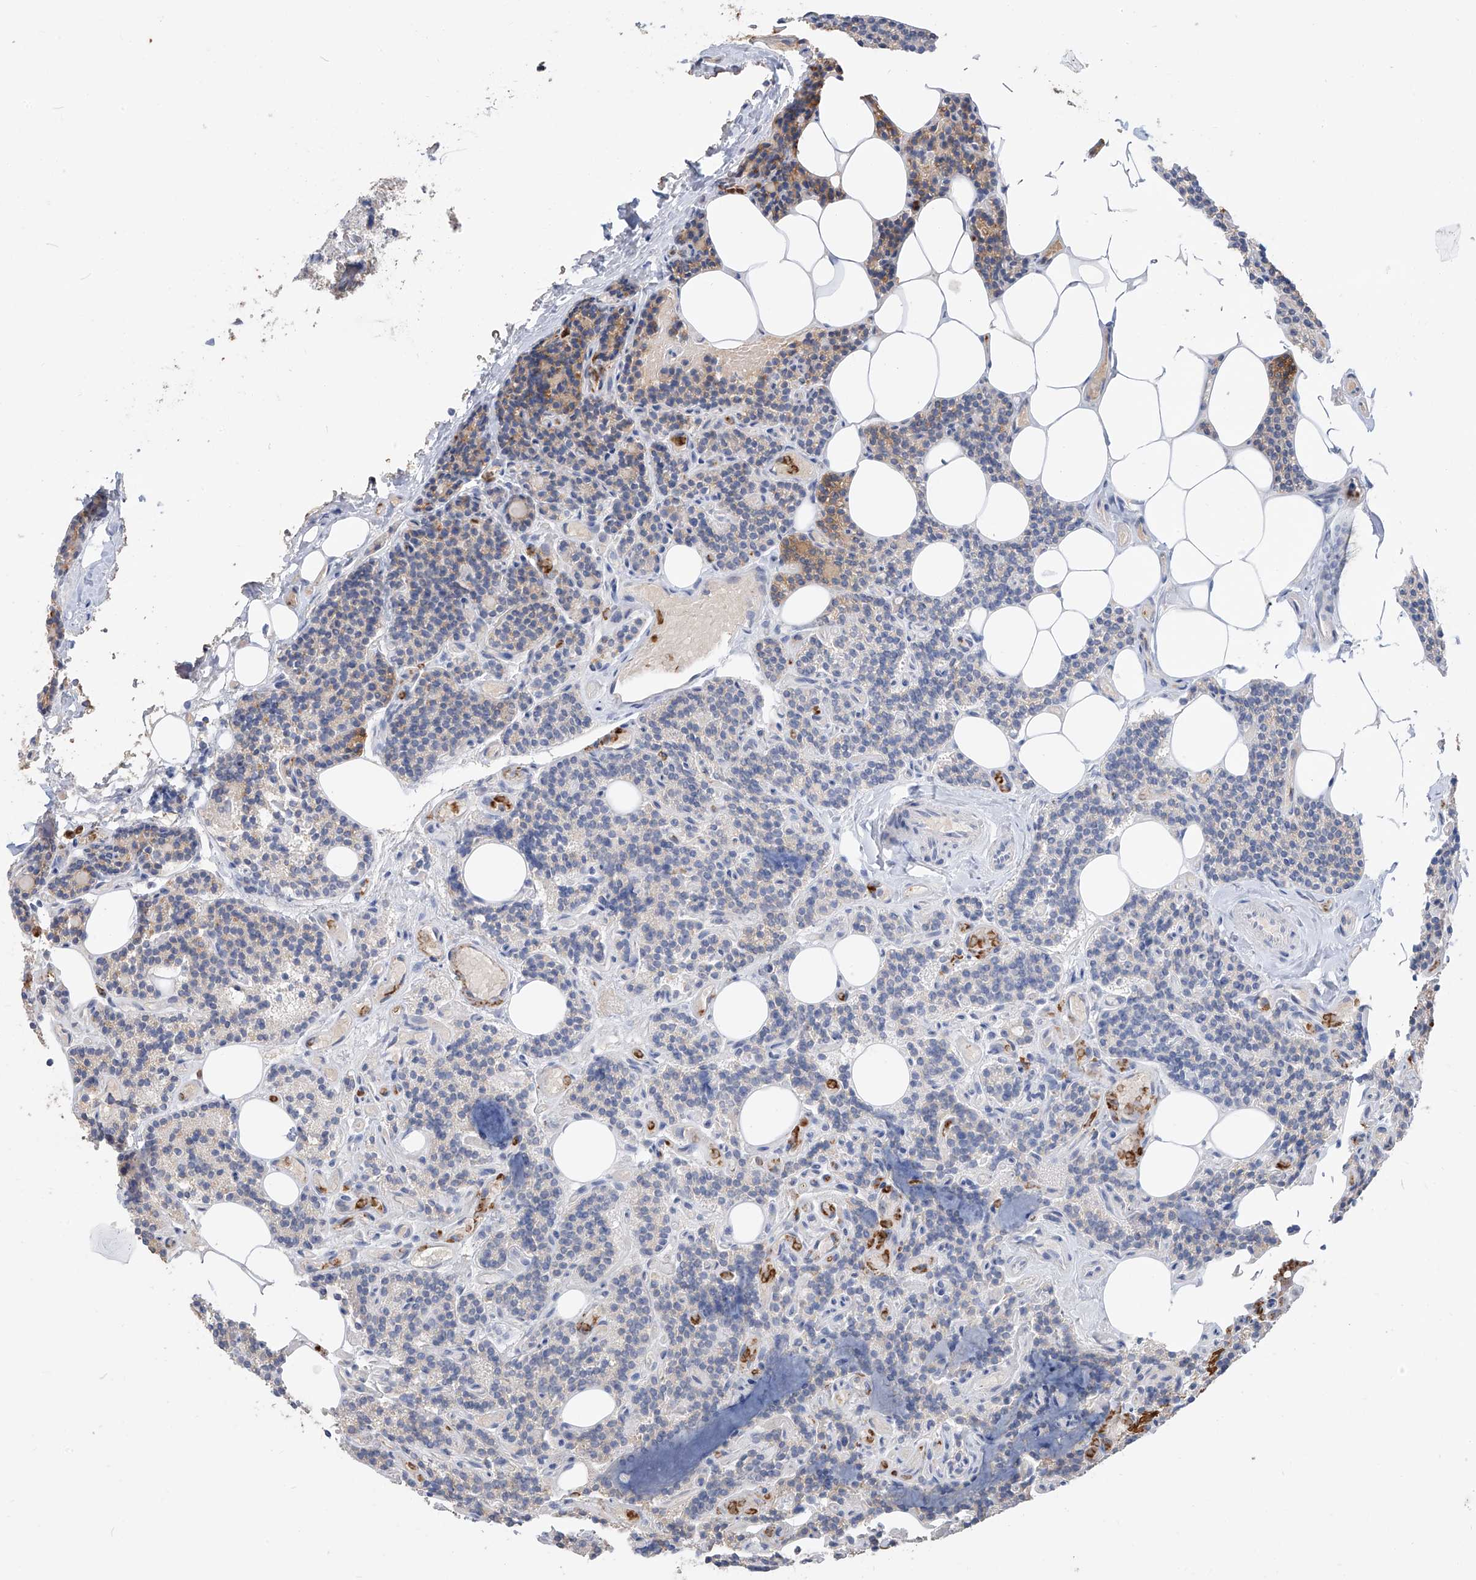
{"staining": {"intensity": "negative", "quantity": "none", "location": "none"}, "tissue": "parathyroid gland", "cell_type": "Glandular cells", "image_type": "normal", "snomed": [{"axis": "morphology", "description": "Normal tissue, NOS"}, {"axis": "topography", "description": "Parathyroid gland"}], "caption": "IHC photomicrograph of benign human parathyroid gland stained for a protein (brown), which exhibits no expression in glandular cells. (Brightfield microscopy of DAB (3,3'-diaminobenzidine) IHC at high magnification).", "gene": "PAFAH1B3", "patient": {"sex": "female", "age": 43}}